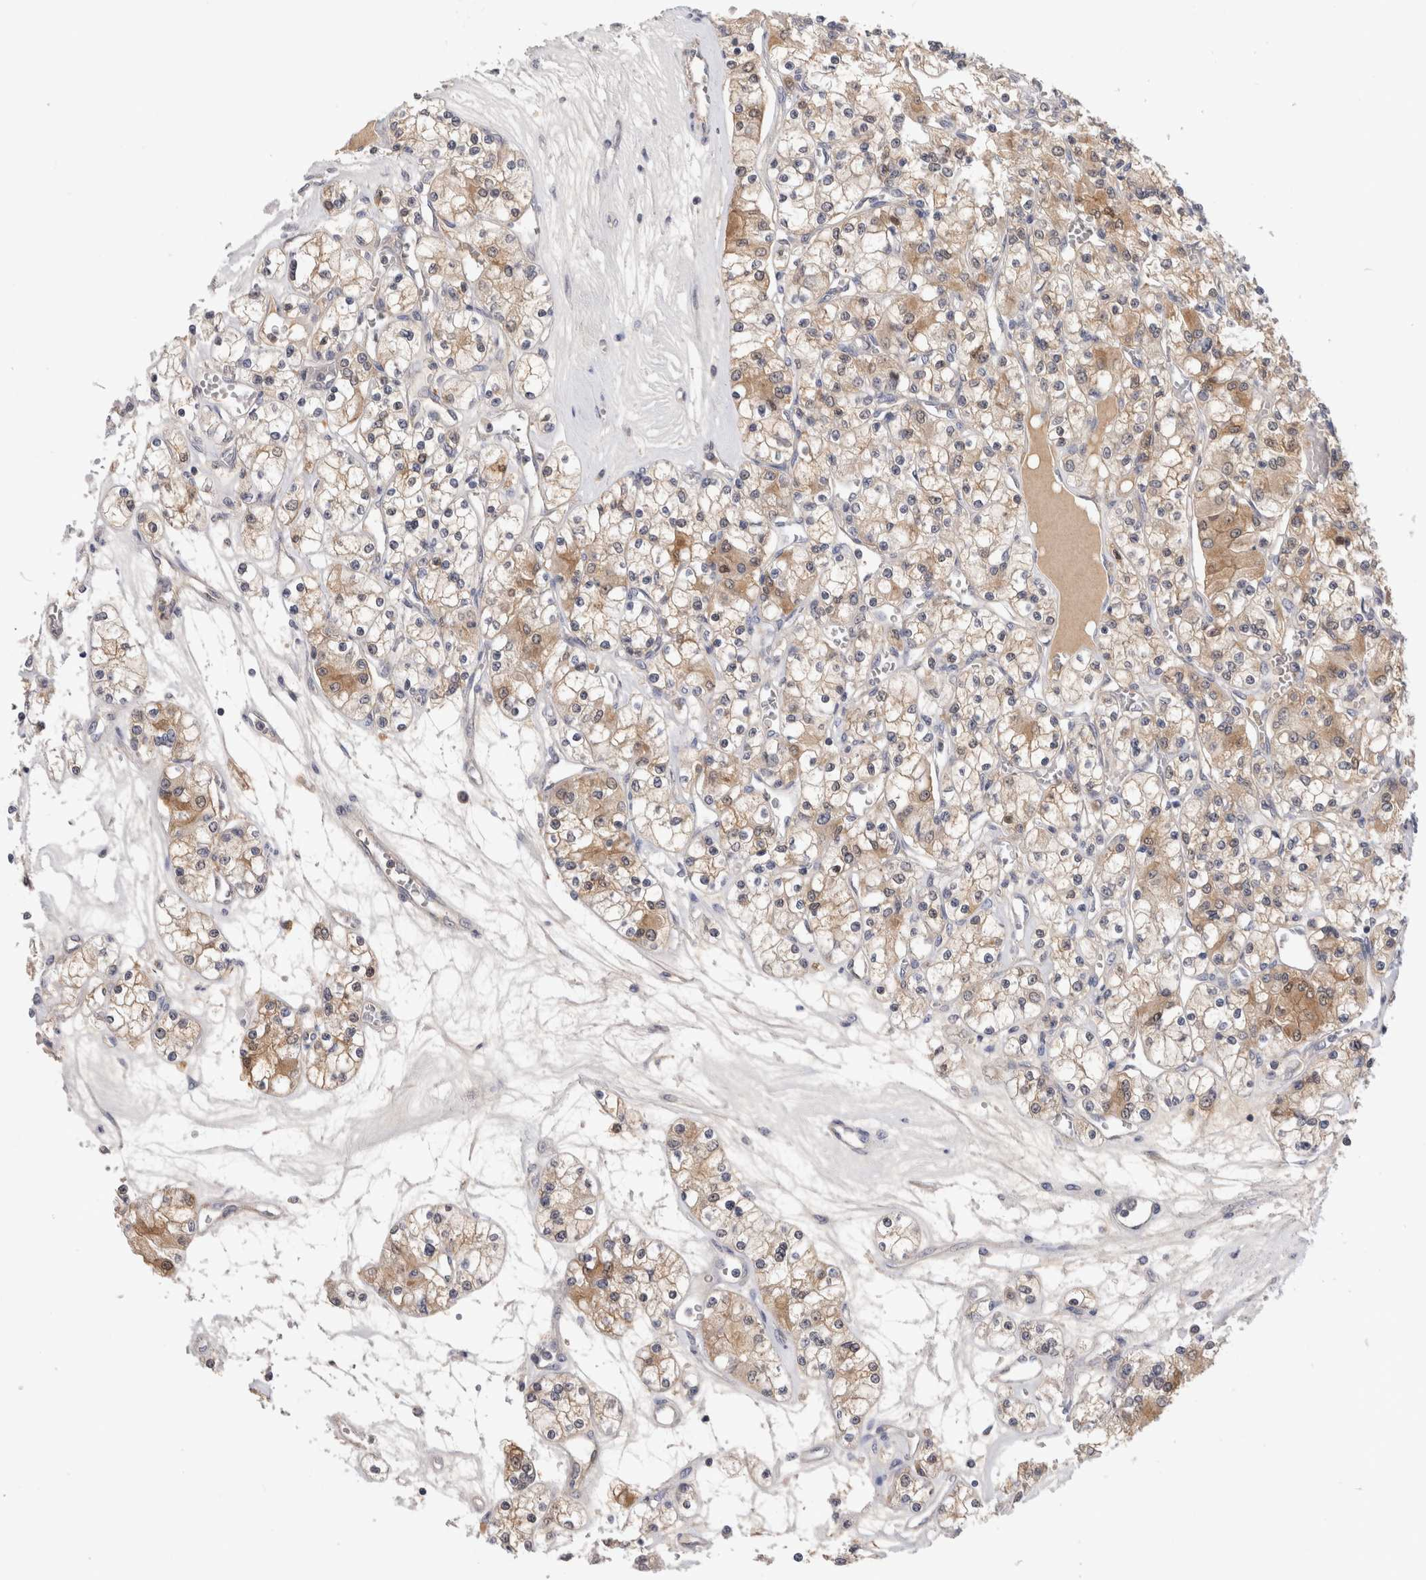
{"staining": {"intensity": "weak", "quantity": "25%-75%", "location": "cytoplasmic/membranous"}, "tissue": "renal cancer", "cell_type": "Tumor cells", "image_type": "cancer", "snomed": [{"axis": "morphology", "description": "Adenocarcinoma, NOS"}, {"axis": "topography", "description": "Kidney"}], "caption": "A brown stain highlights weak cytoplasmic/membranous positivity of a protein in human adenocarcinoma (renal) tumor cells.", "gene": "PGM1", "patient": {"sex": "female", "age": 59}}